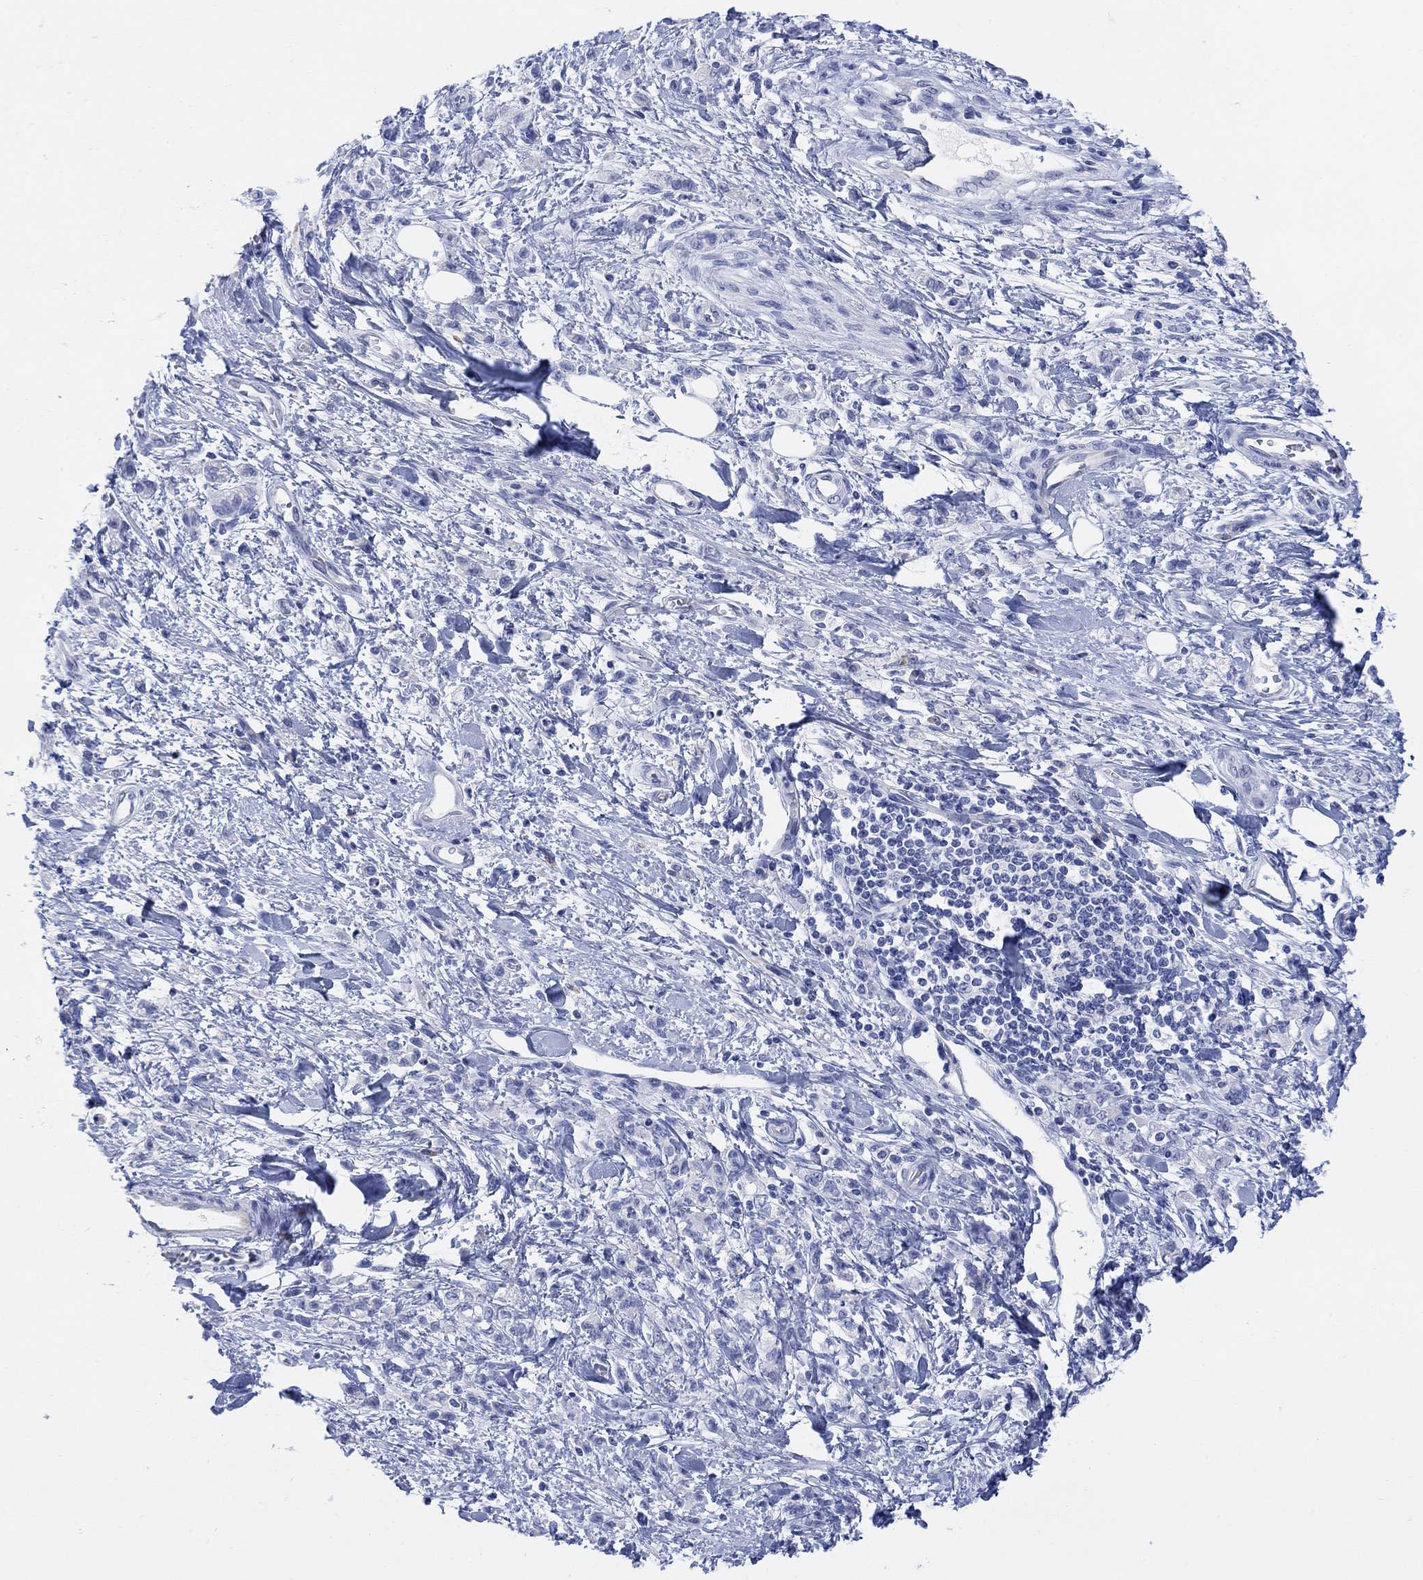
{"staining": {"intensity": "negative", "quantity": "none", "location": "none"}, "tissue": "stomach cancer", "cell_type": "Tumor cells", "image_type": "cancer", "snomed": [{"axis": "morphology", "description": "Adenocarcinoma, NOS"}, {"axis": "topography", "description": "Stomach"}], "caption": "This is an immunohistochemistry (IHC) image of human adenocarcinoma (stomach). There is no expression in tumor cells.", "gene": "GNG13", "patient": {"sex": "male", "age": 77}}